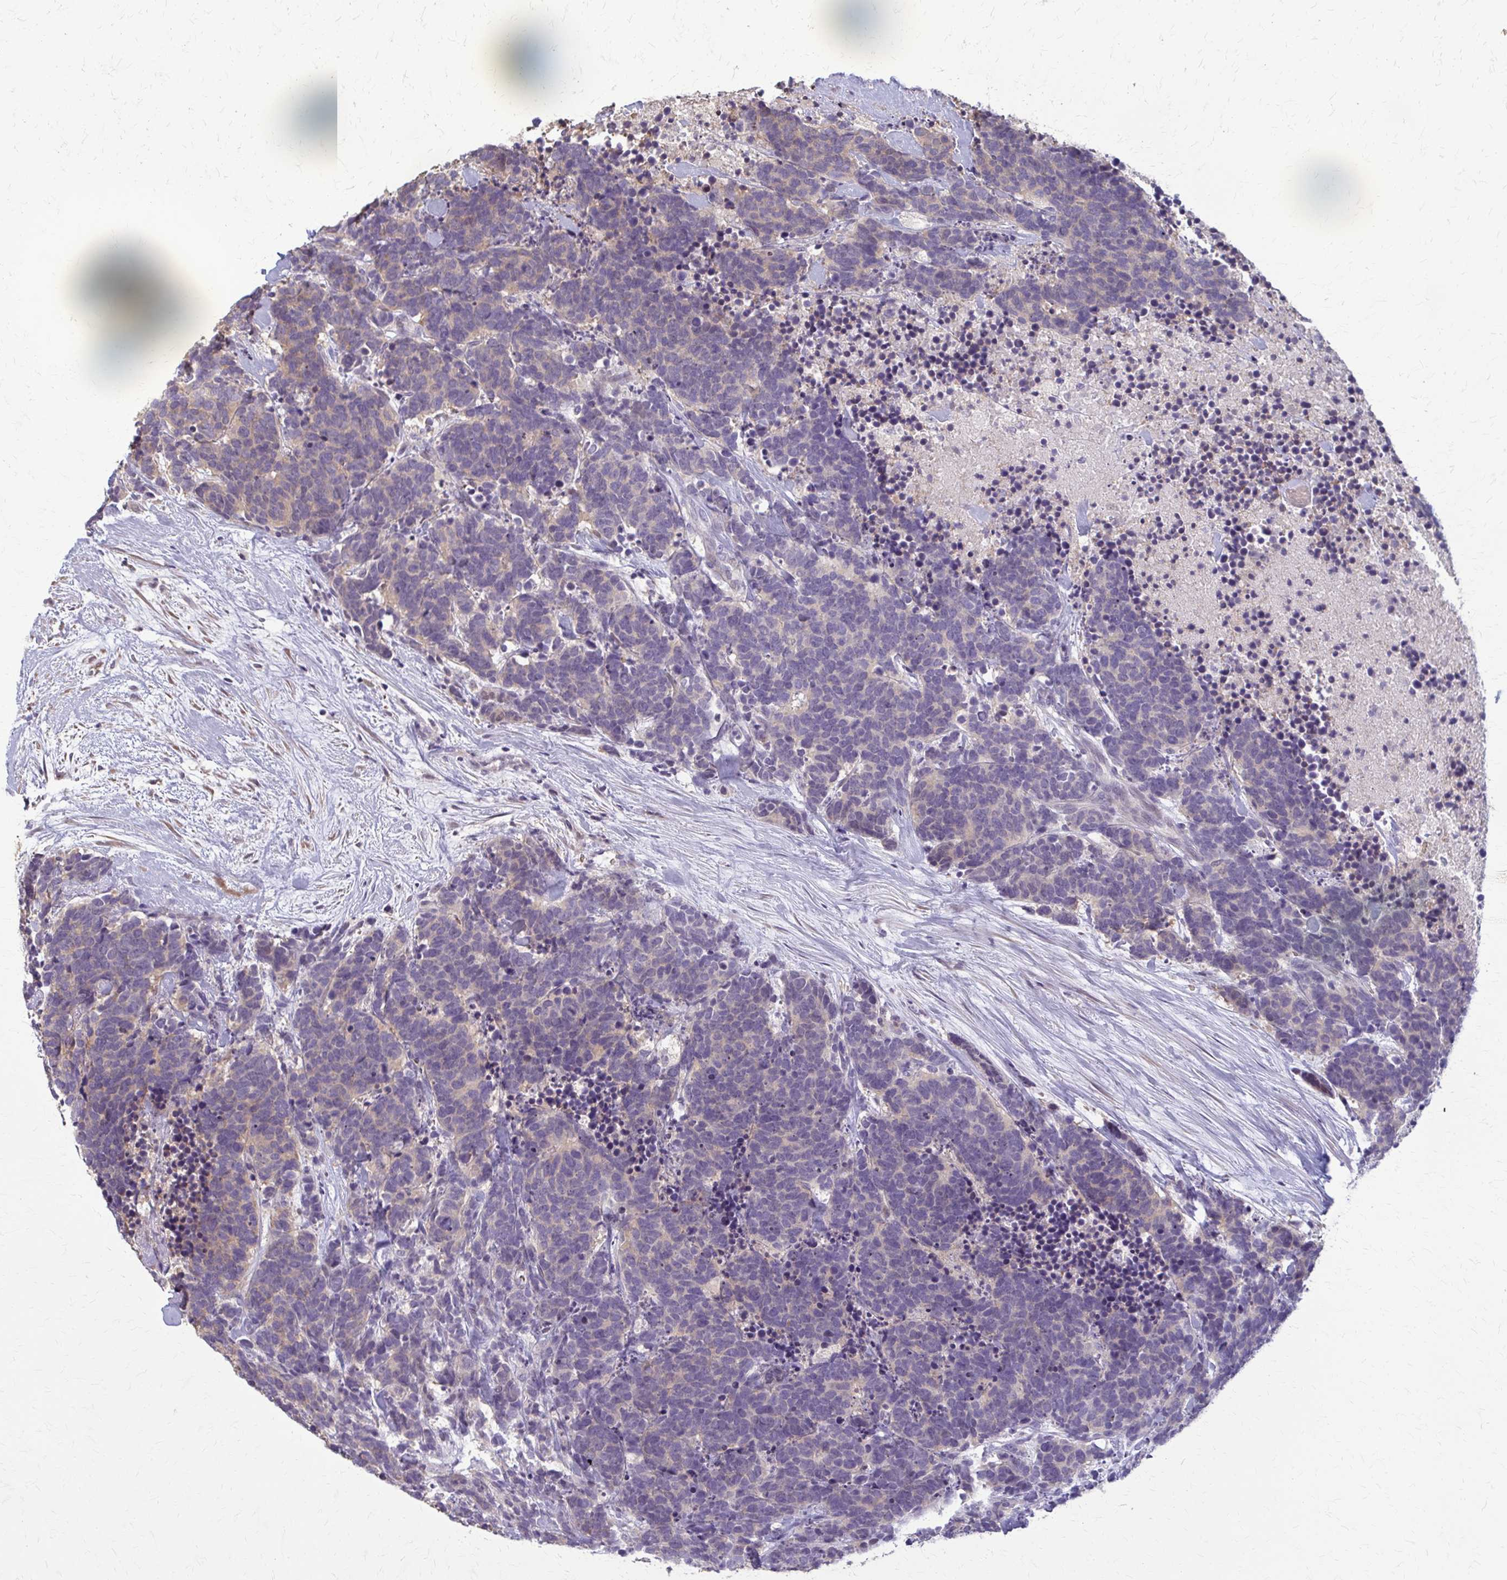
{"staining": {"intensity": "negative", "quantity": "none", "location": "none"}, "tissue": "carcinoid", "cell_type": "Tumor cells", "image_type": "cancer", "snomed": [{"axis": "morphology", "description": "Carcinoma, NOS"}, {"axis": "morphology", "description": "Carcinoid, malignant, NOS"}, {"axis": "topography", "description": "Prostate"}], "caption": "The micrograph exhibits no significant positivity in tumor cells of carcinoid. Nuclei are stained in blue.", "gene": "ZNF34", "patient": {"sex": "male", "age": 57}}